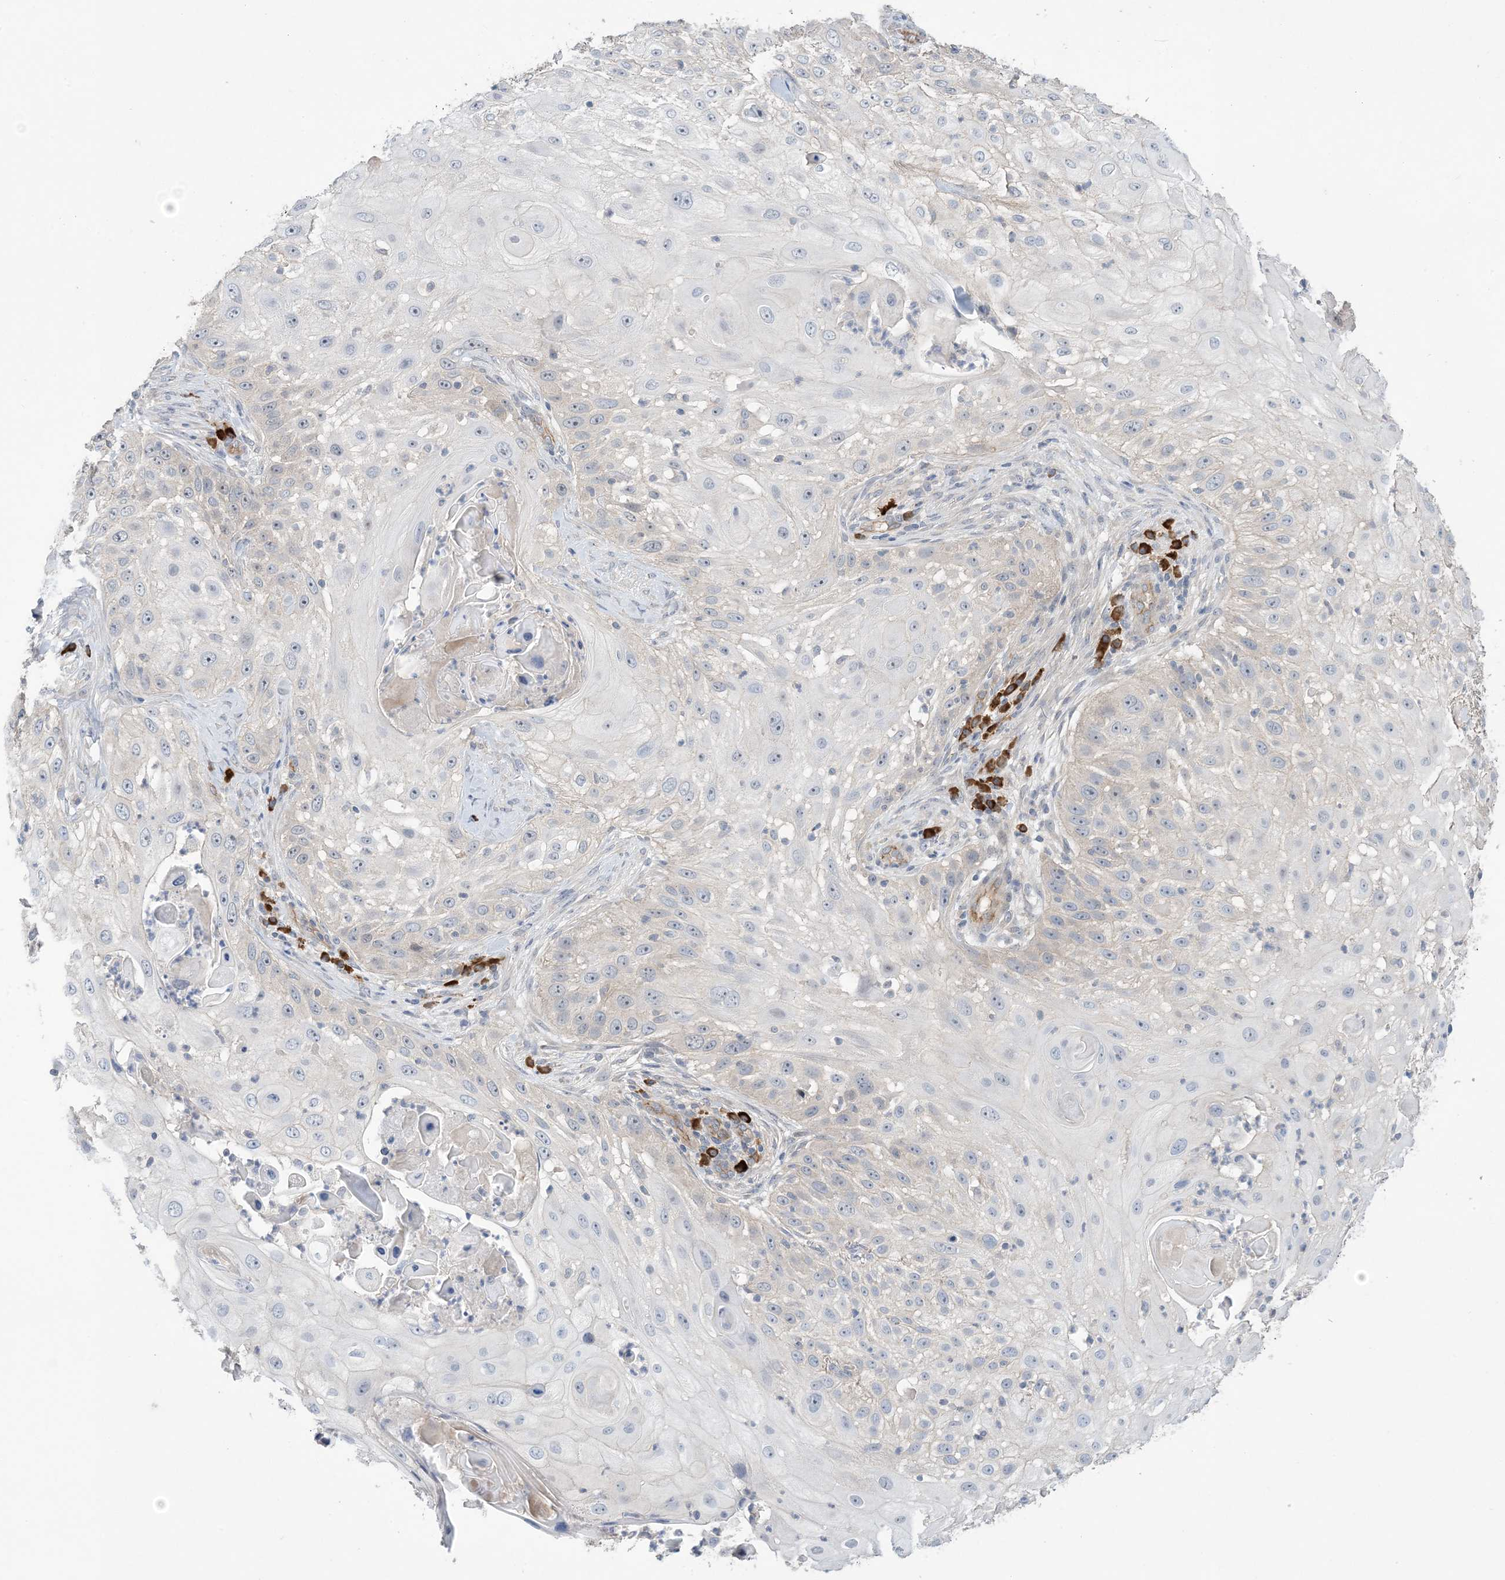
{"staining": {"intensity": "negative", "quantity": "none", "location": "none"}, "tissue": "skin cancer", "cell_type": "Tumor cells", "image_type": "cancer", "snomed": [{"axis": "morphology", "description": "Squamous cell carcinoma, NOS"}, {"axis": "topography", "description": "Skin"}], "caption": "Immunohistochemistry (IHC) image of neoplastic tissue: human squamous cell carcinoma (skin) stained with DAB shows no significant protein expression in tumor cells.", "gene": "AOC1", "patient": {"sex": "female", "age": 44}}